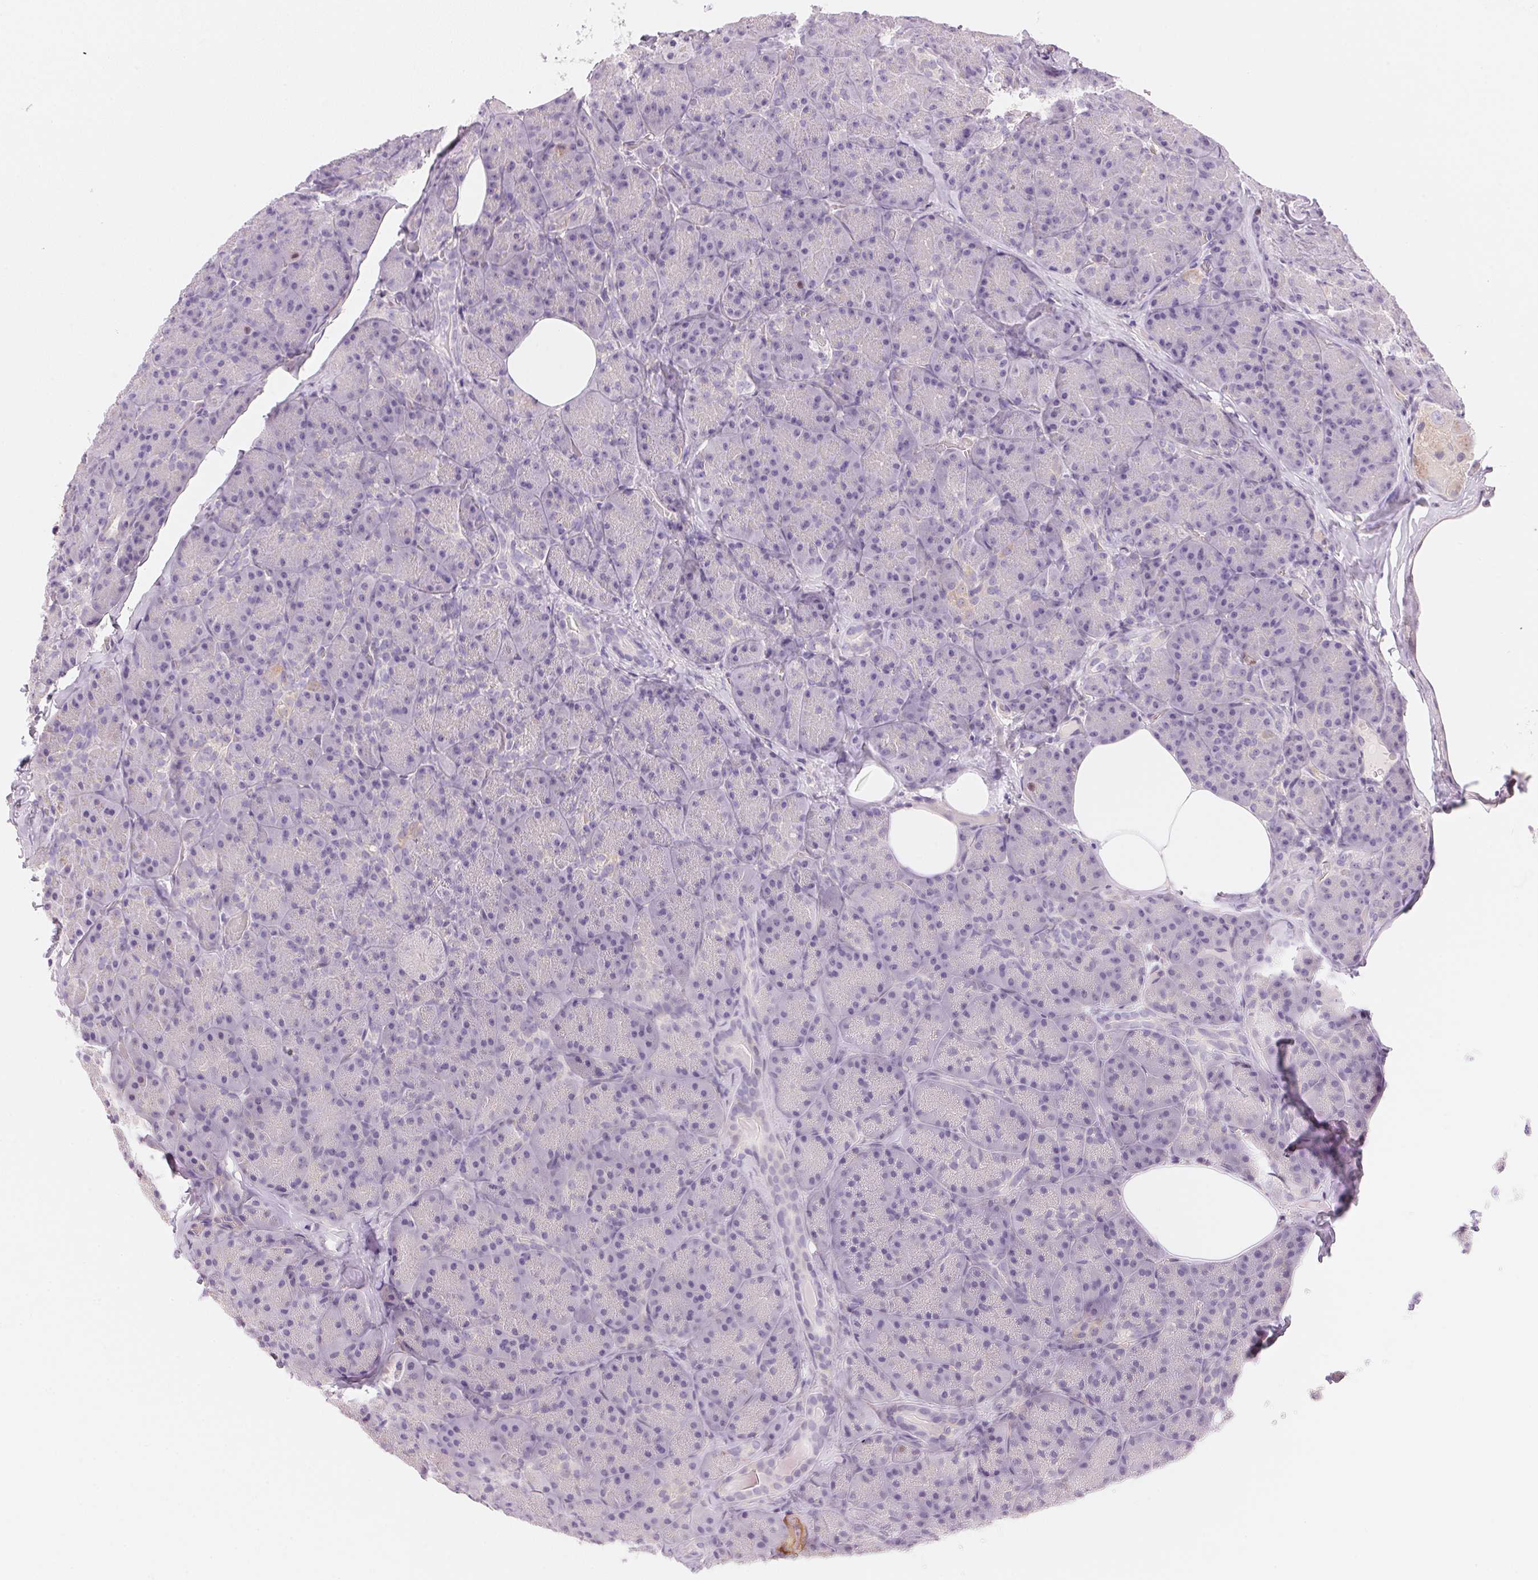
{"staining": {"intensity": "negative", "quantity": "none", "location": "none"}, "tissue": "pancreas", "cell_type": "Exocrine glandular cells", "image_type": "normal", "snomed": [{"axis": "morphology", "description": "Normal tissue, NOS"}, {"axis": "topography", "description": "Pancreas"}], "caption": "Protein analysis of unremarkable pancreas demonstrates no significant expression in exocrine glandular cells.", "gene": "SMTN", "patient": {"sex": "male", "age": 57}}